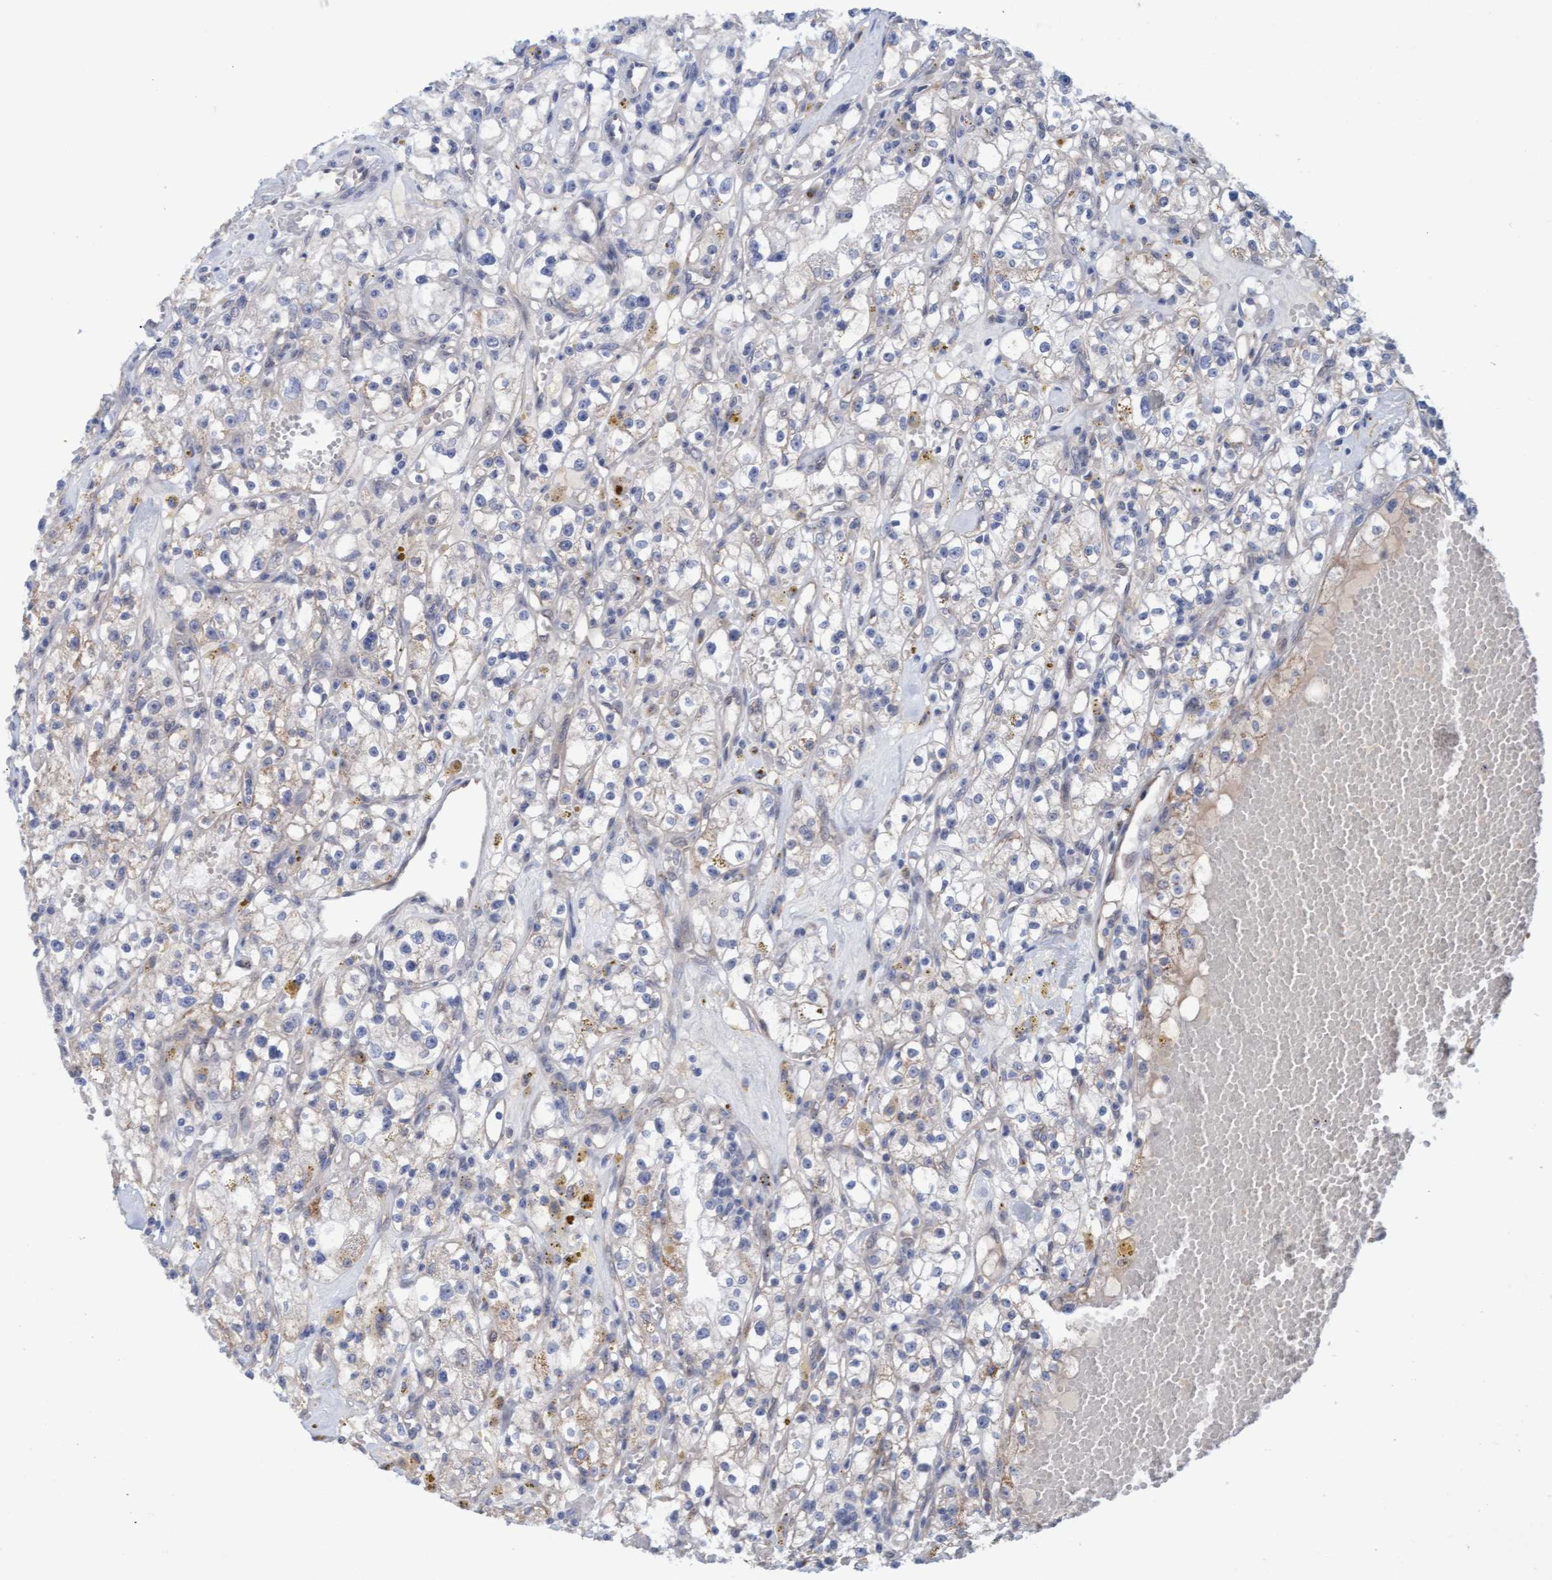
{"staining": {"intensity": "negative", "quantity": "none", "location": "none"}, "tissue": "renal cancer", "cell_type": "Tumor cells", "image_type": "cancer", "snomed": [{"axis": "morphology", "description": "Adenocarcinoma, NOS"}, {"axis": "topography", "description": "Kidney"}], "caption": "Immunohistochemistry (IHC) of human renal adenocarcinoma reveals no expression in tumor cells.", "gene": "STXBP1", "patient": {"sex": "male", "age": 56}}